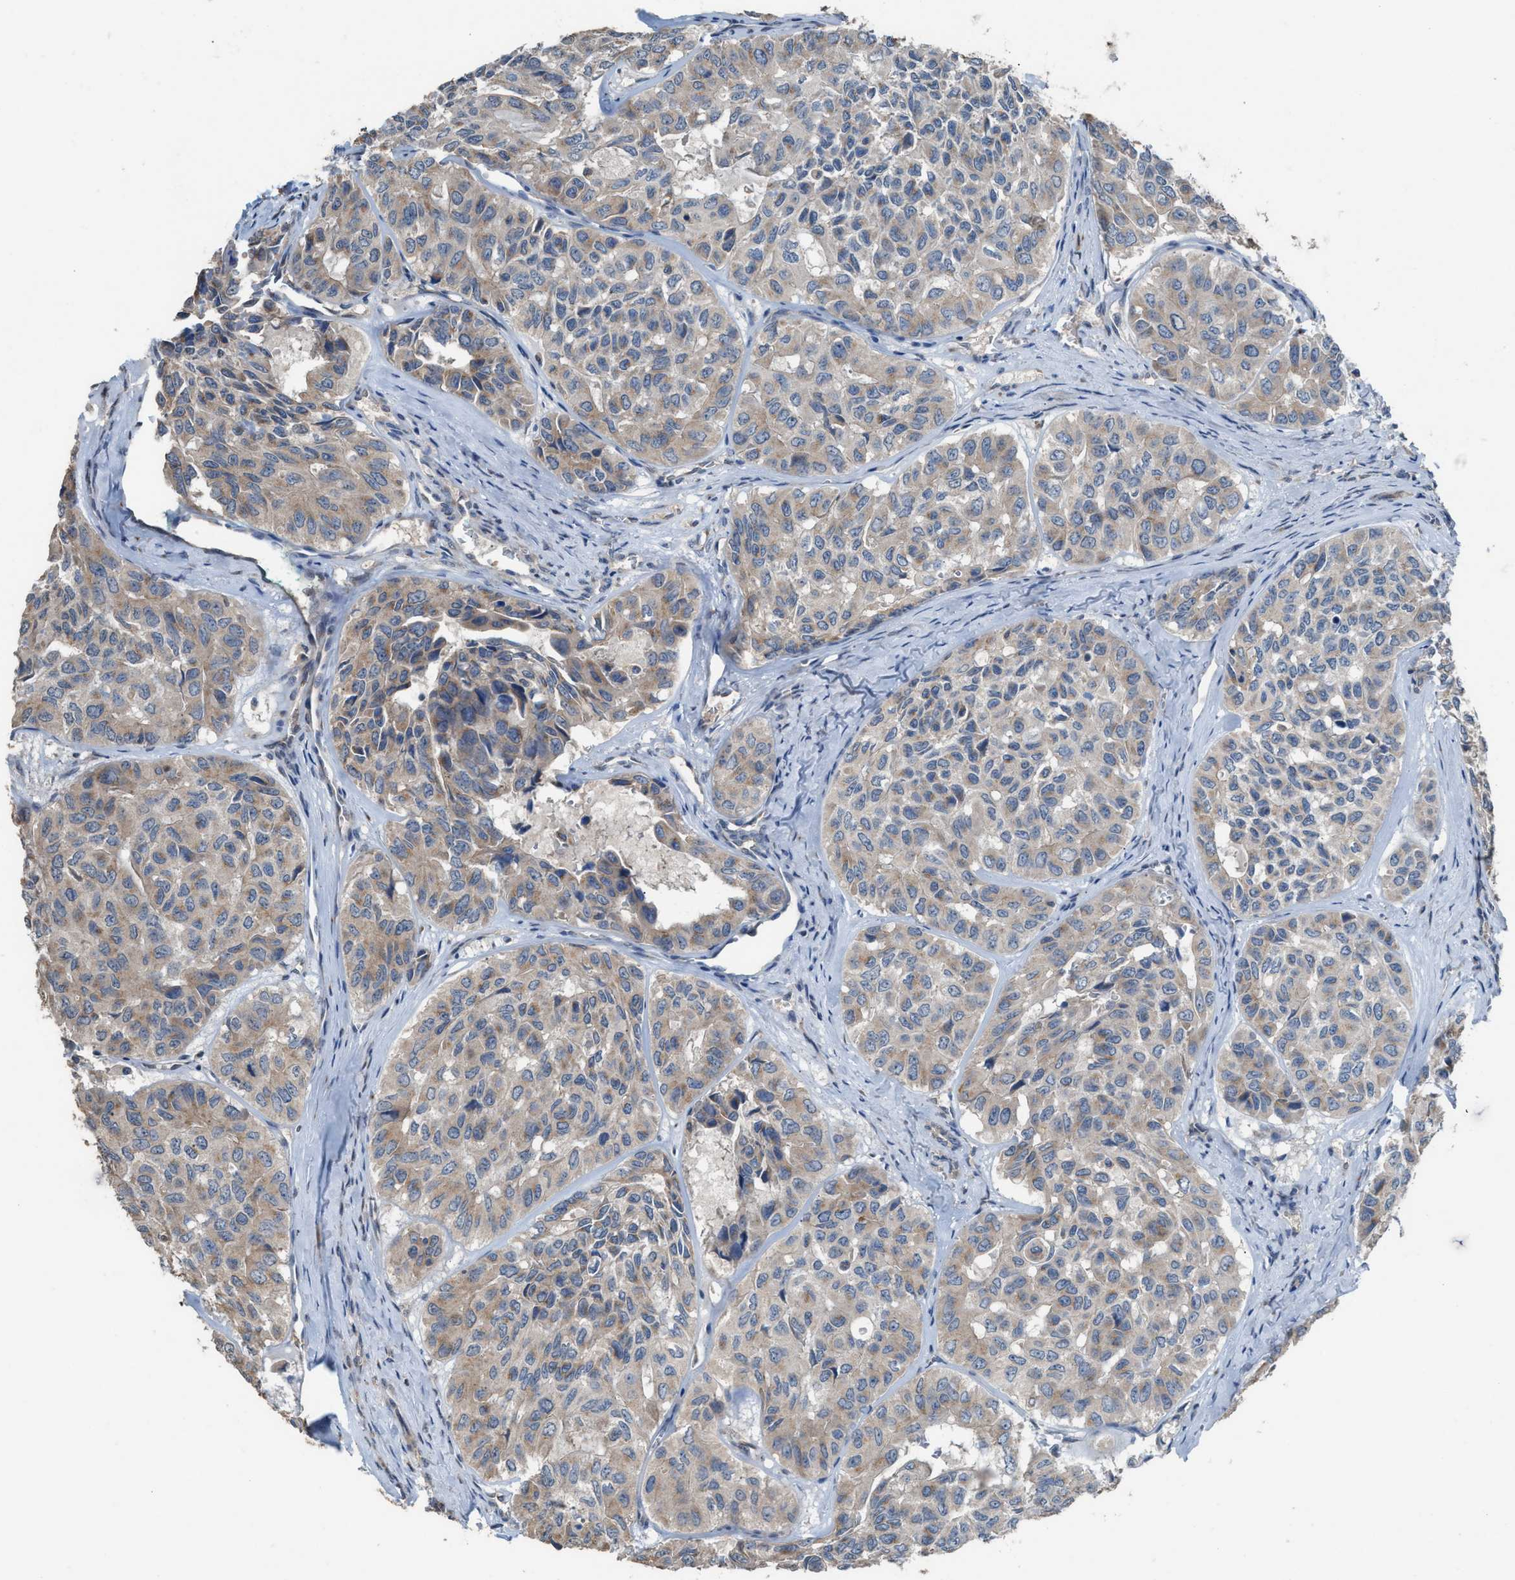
{"staining": {"intensity": "weak", "quantity": ">75%", "location": "cytoplasmic/membranous"}, "tissue": "head and neck cancer", "cell_type": "Tumor cells", "image_type": "cancer", "snomed": [{"axis": "morphology", "description": "Adenocarcinoma, NOS"}, {"axis": "topography", "description": "Salivary gland, NOS"}, {"axis": "topography", "description": "Head-Neck"}], "caption": "Head and neck cancer (adenocarcinoma) stained for a protein (brown) shows weak cytoplasmic/membranous positive expression in about >75% of tumor cells.", "gene": "TPK1", "patient": {"sex": "female", "age": 76}}